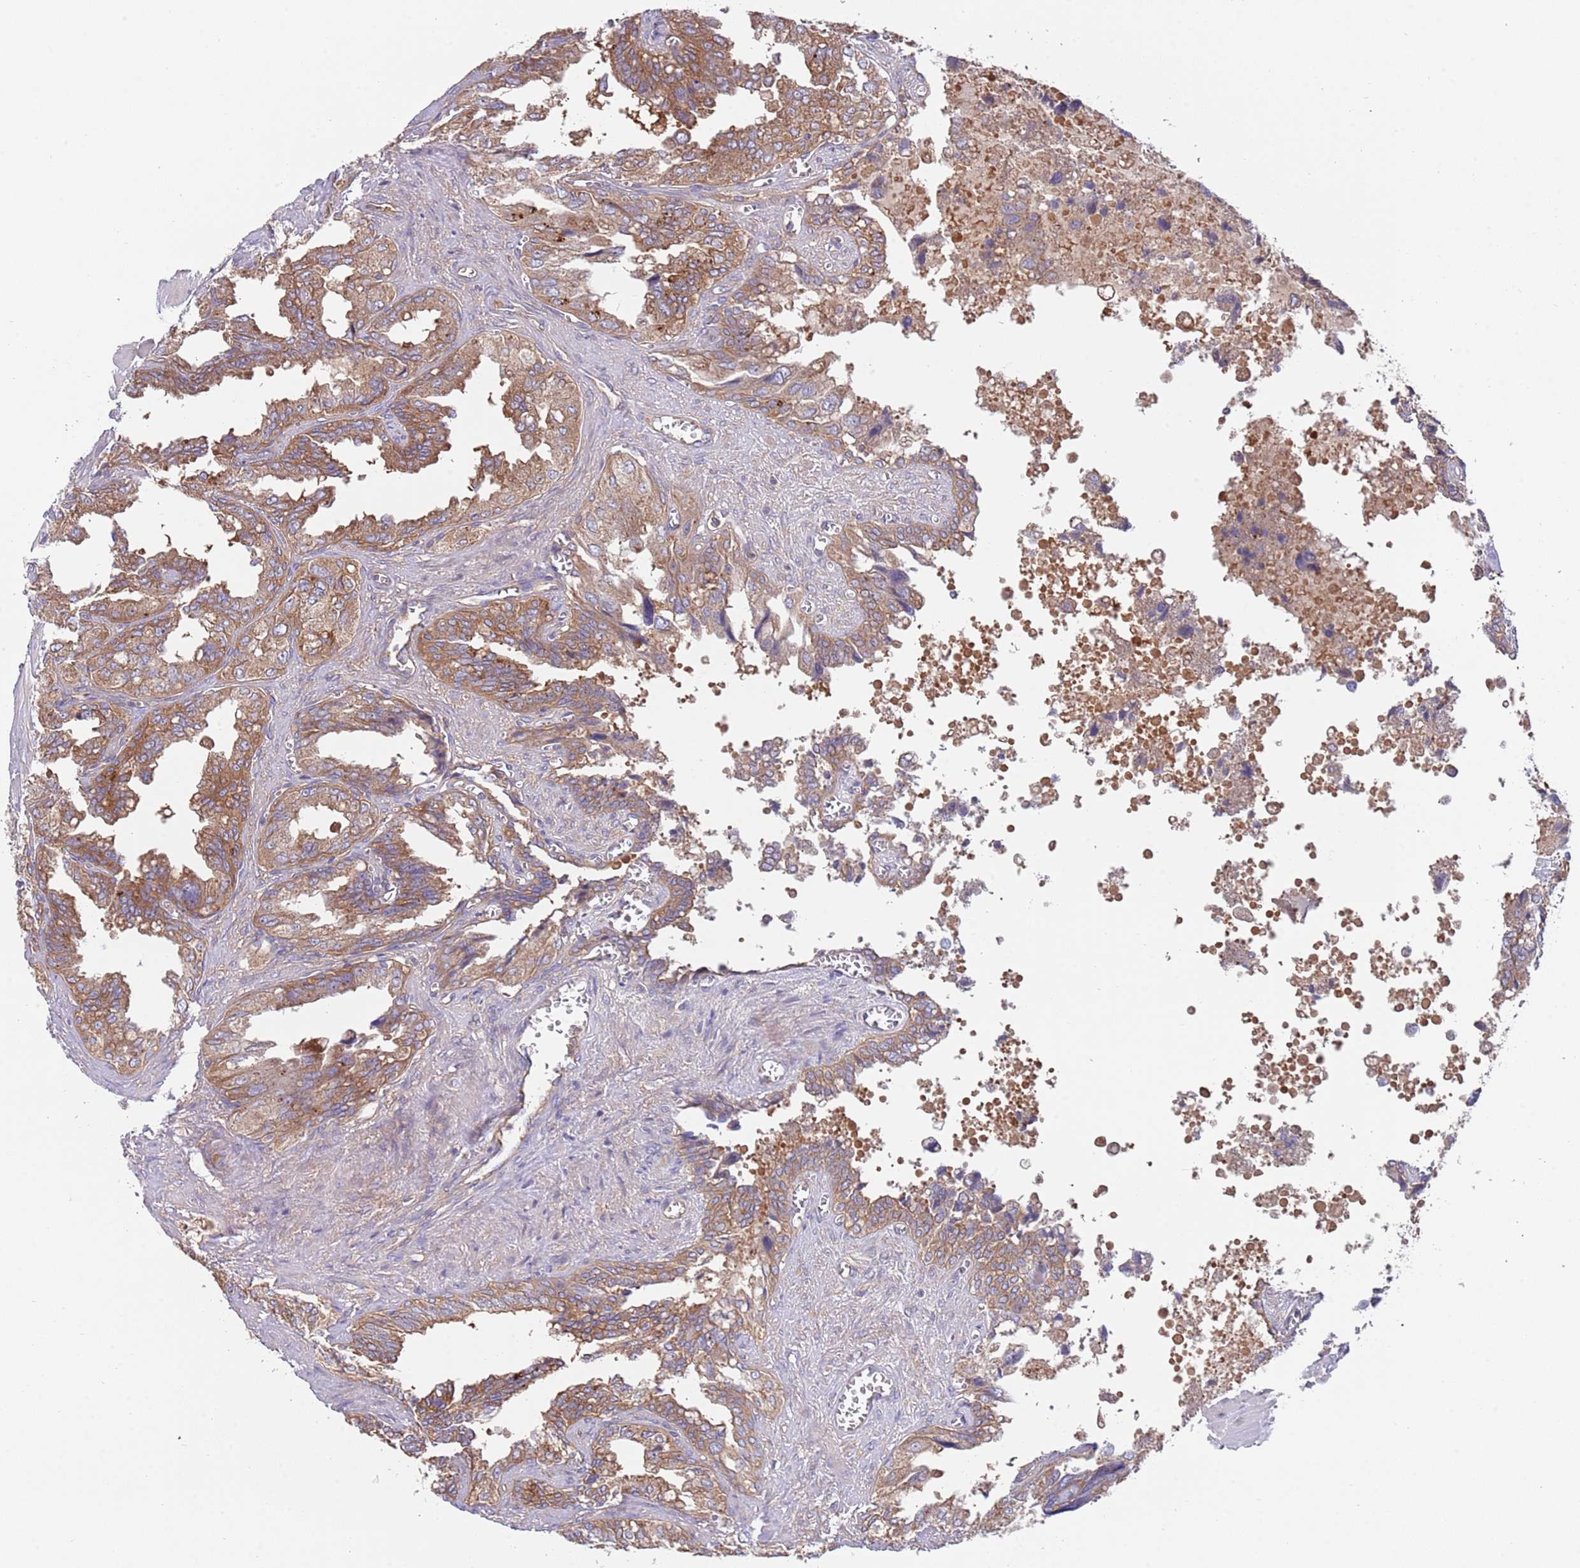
{"staining": {"intensity": "moderate", "quantity": ">75%", "location": "cytoplasmic/membranous"}, "tissue": "seminal vesicle", "cell_type": "Glandular cells", "image_type": "normal", "snomed": [{"axis": "morphology", "description": "Normal tissue, NOS"}, {"axis": "topography", "description": "Seminal veicle"}], "caption": "Human seminal vesicle stained for a protein (brown) shows moderate cytoplasmic/membranous positive expression in about >75% of glandular cells.", "gene": "EIF3F", "patient": {"sex": "male", "age": 67}}